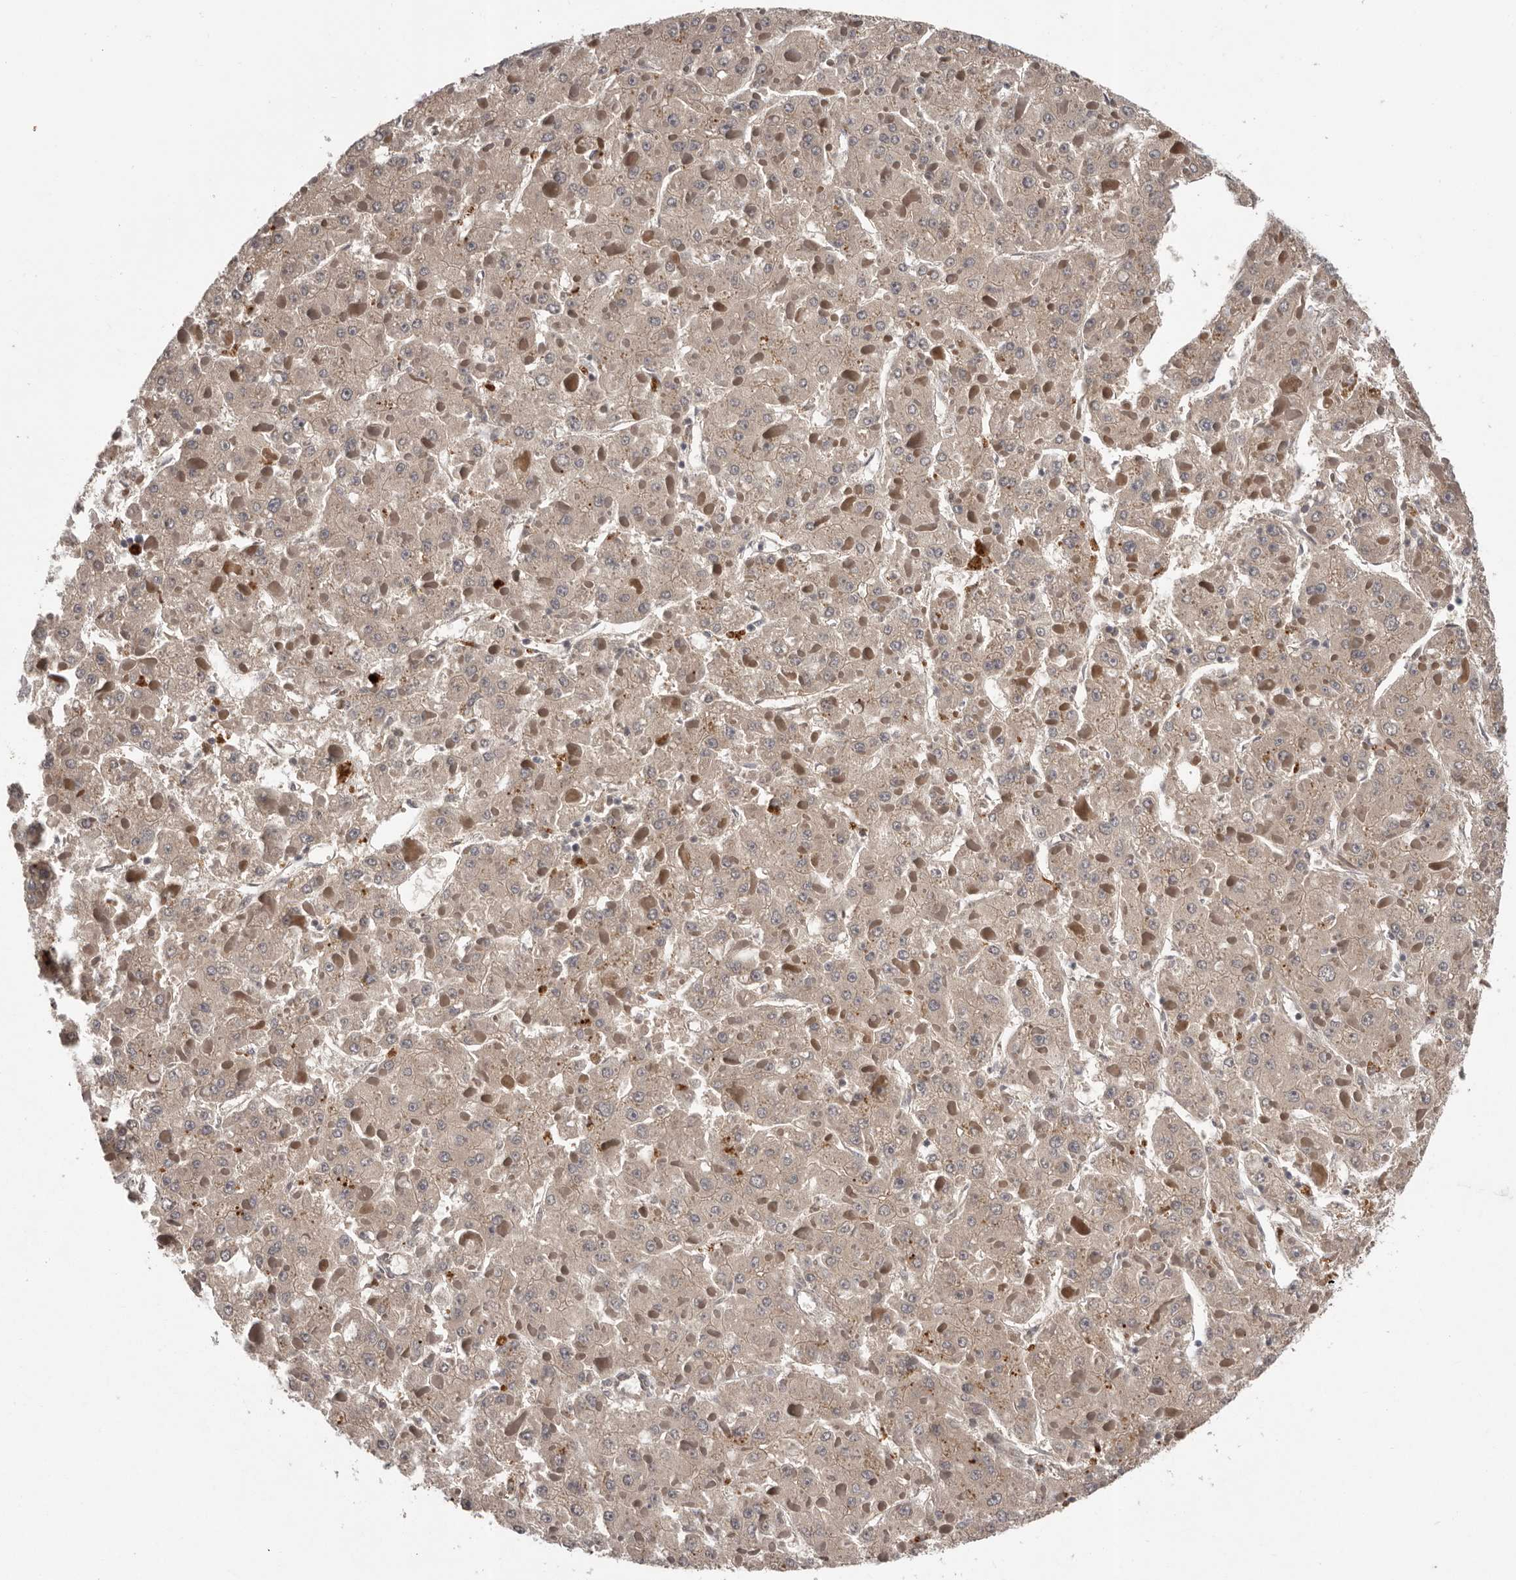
{"staining": {"intensity": "weak", "quantity": "25%-75%", "location": "cytoplasmic/membranous"}, "tissue": "liver cancer", "cell_type": "Tumor cells", "image_type": "cancer", "snomed": [{"axis": "morphology", "description": "Carcinoma, Hepatocellular, NOS"}, {"axis": "topography", "description": "Liver"}], "caption": "Tumor cells display low levels of weak cytoplasmic/membranous expression in approximately 25%-75% of cells in human liver hepatocellular carcinoma. The protein is stained brown, and the nuclei are stained in blue (DAB IHC with brightfield microscopy, high magnification).", "gene": "RALGPS2", "patient": {"sex": "female", "age": 73}}